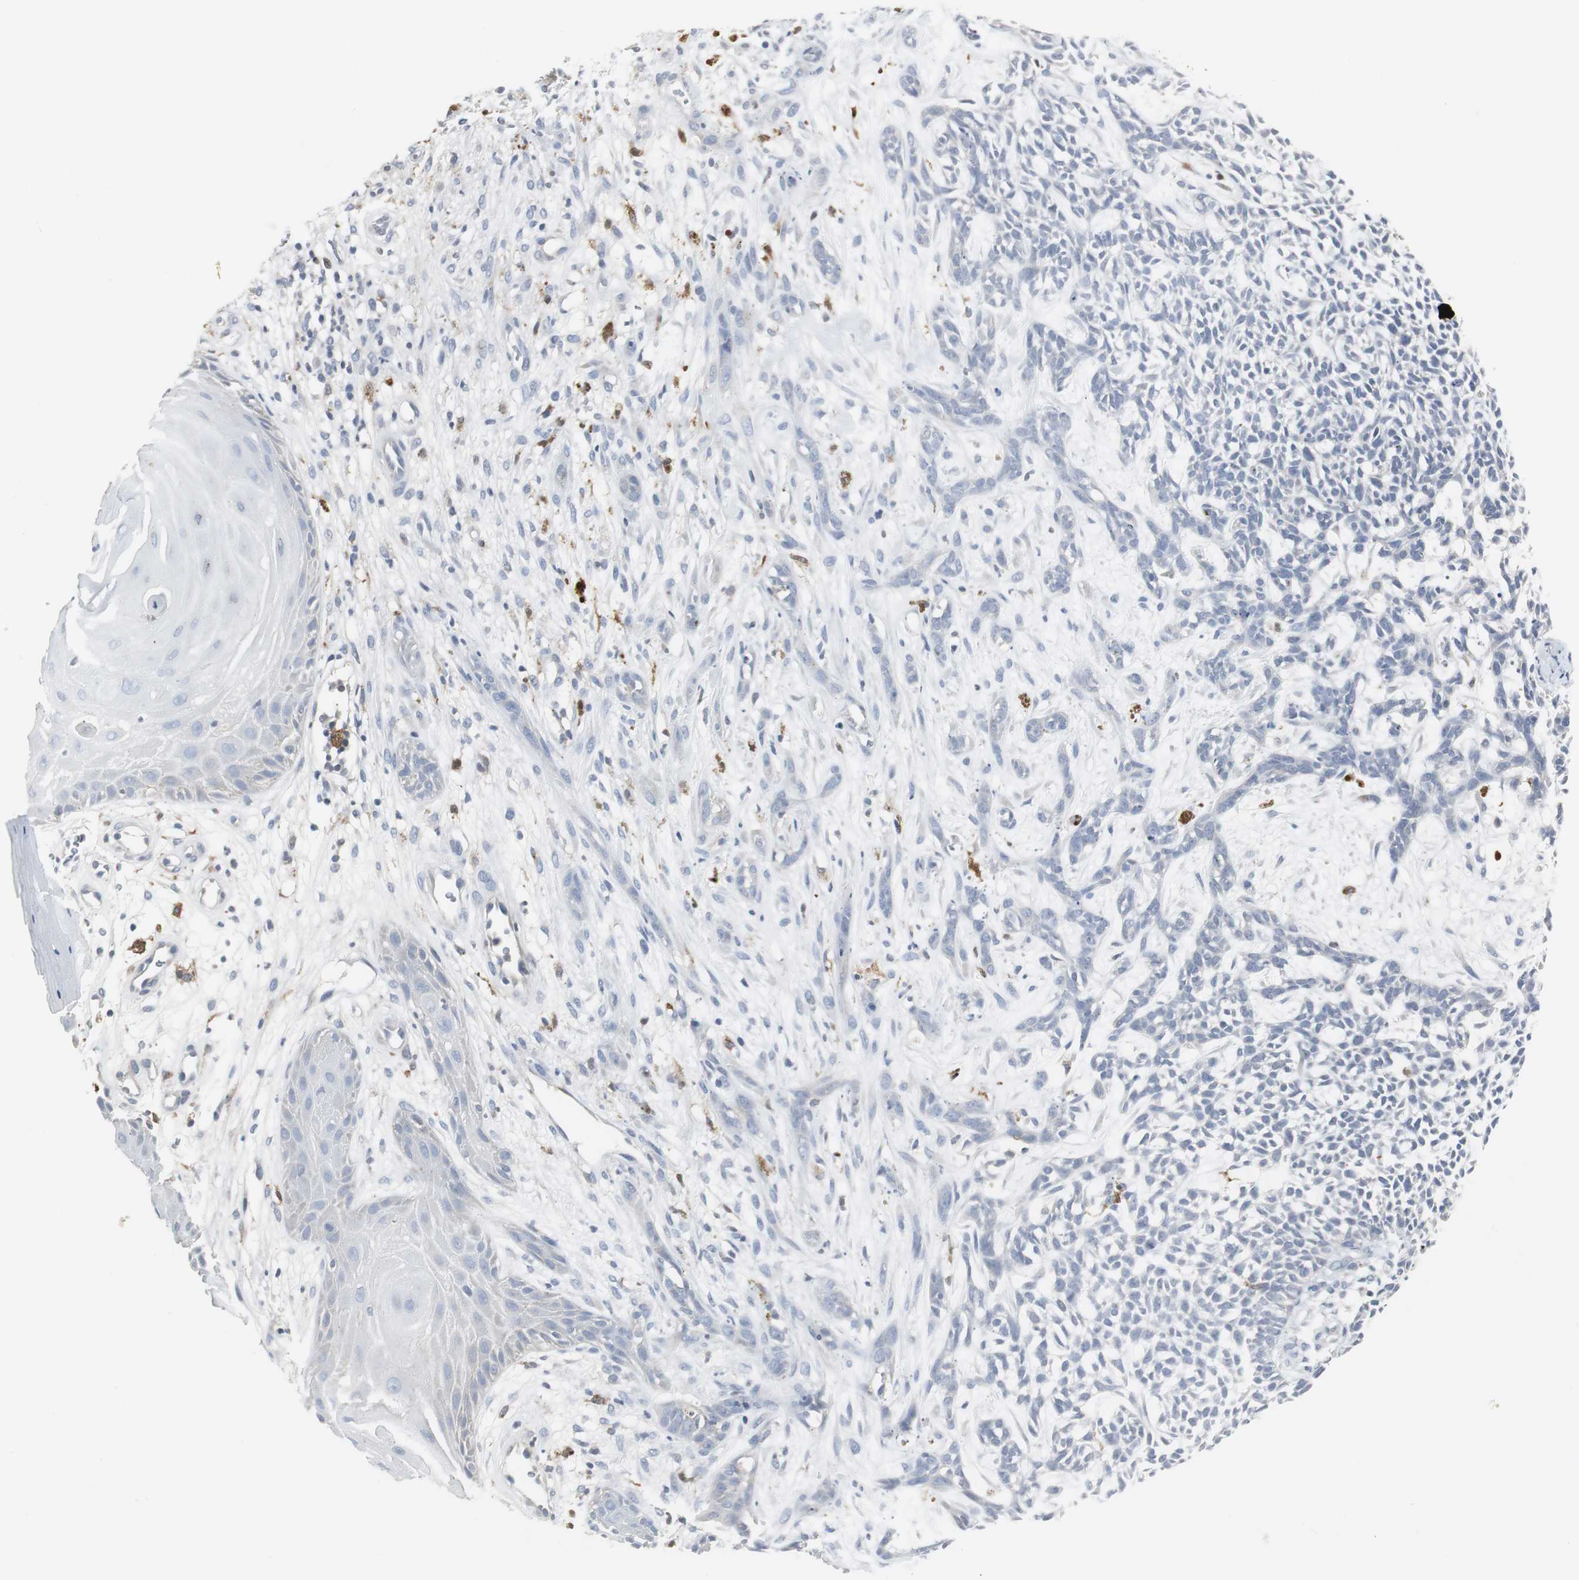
{"staining": {"intensity": "negative", "quantity": "none", "location": "none"}, "tissue": "skin cancer", "cell_type": "Tumor cells", "image_type": "cancer", "snomed": [{"axis": "morphology", "description": "Basal cell carcinoma"}, {"axis": "topography", "description": "Skin"}], "caption": "Immunohistochemical staining of basal cell carcinoma (skin) demonstrates no significant positivity in tumor cells. (Immunohistochemistry, brightfield microscopy, high magnification).", "gene": "PI15", "patient": {"sex": "female", "age": 84}}